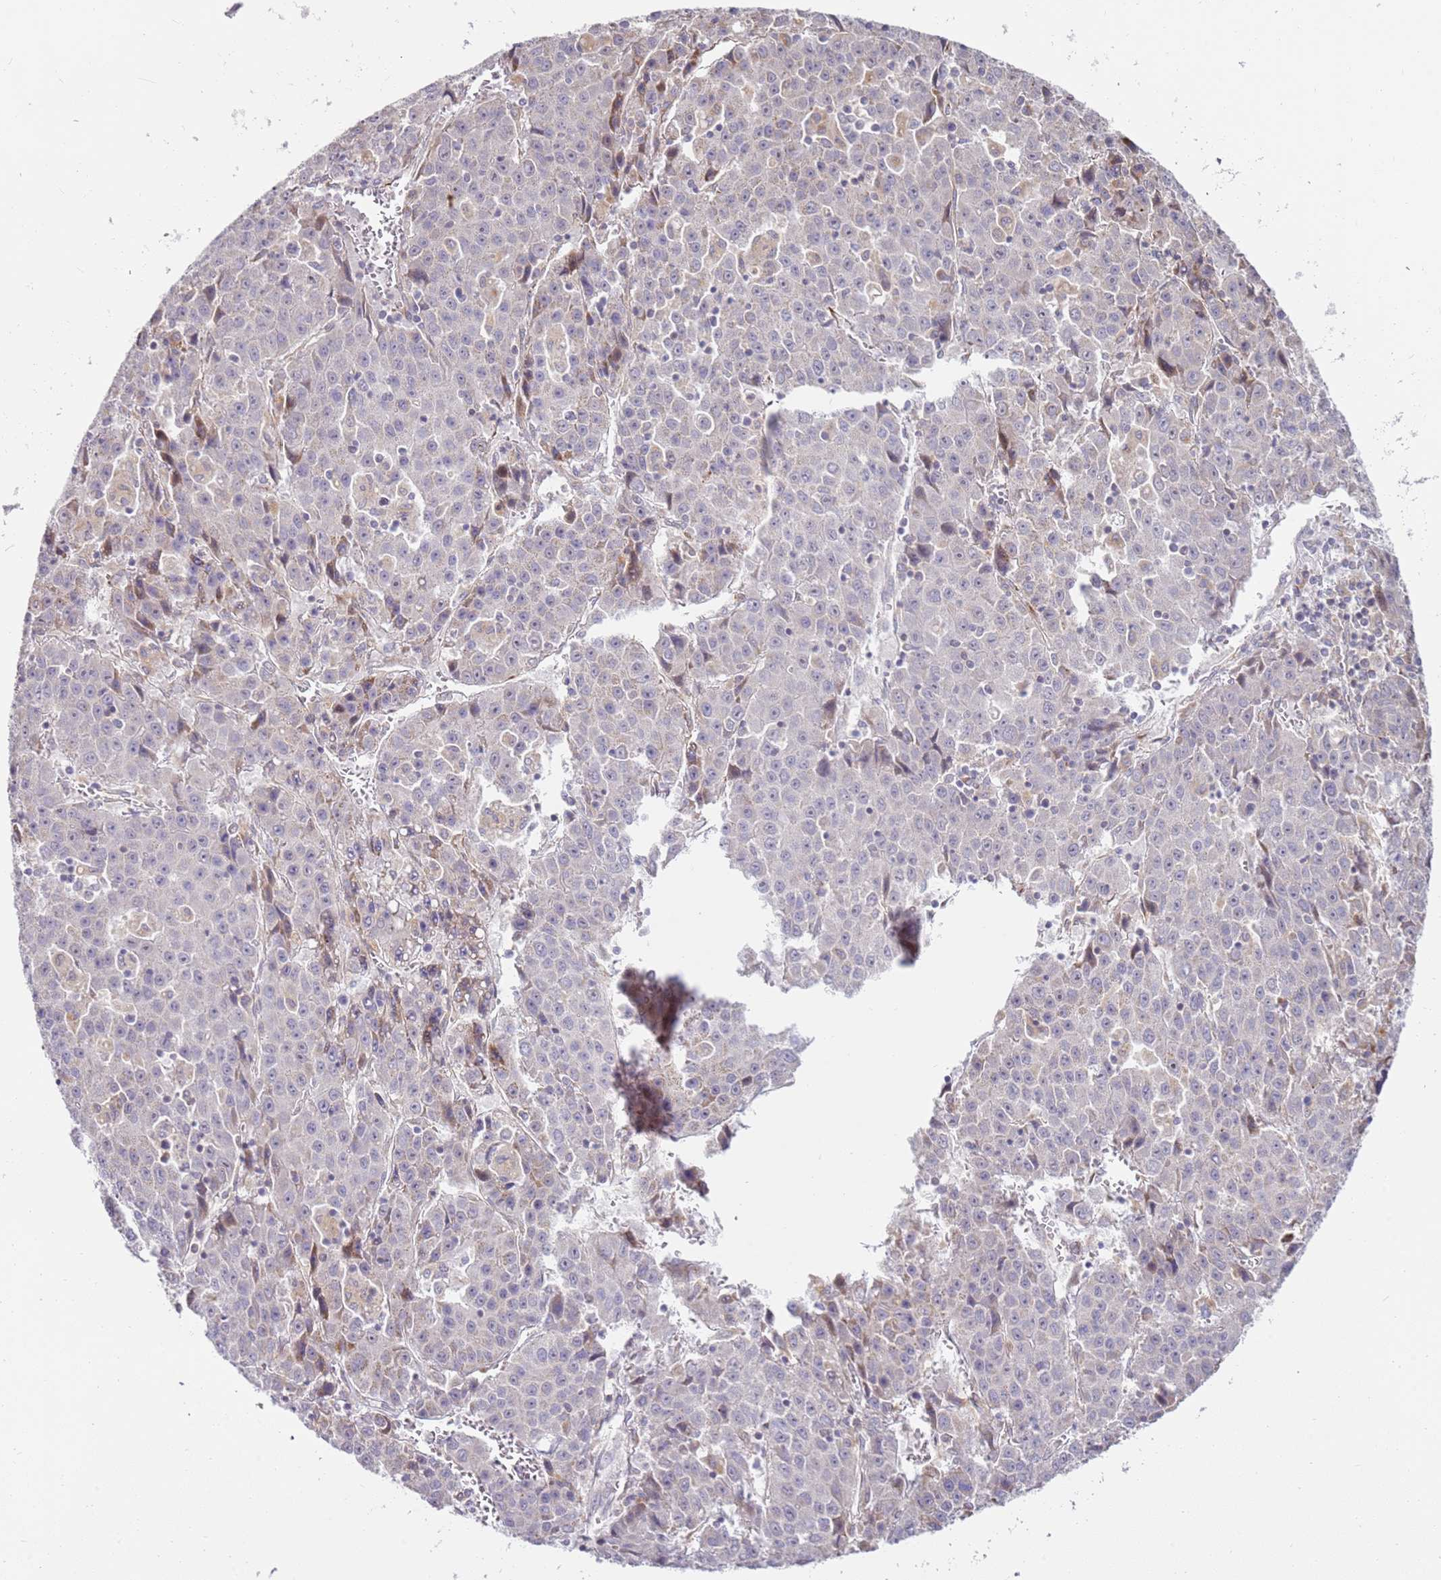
{"staining": {"intensity": "negative", "quantity": "none", "location": "none"}, "tissue": "liver cancer", "cell_type": "Tumor cells", "image_type": "cancer", "snomed": [{"axis": "morphology", "description": "Carcinoma, Hepatocellular, NOS"}, {"axis": "topography", "description": "Liver"}], "caption": "A histopathology image of human liver cancer (hepatocellular carcinoma) is negative for staining in tumor cells.", "gene": "GRAP", "patient": {"sex": "female", "age": 53}}